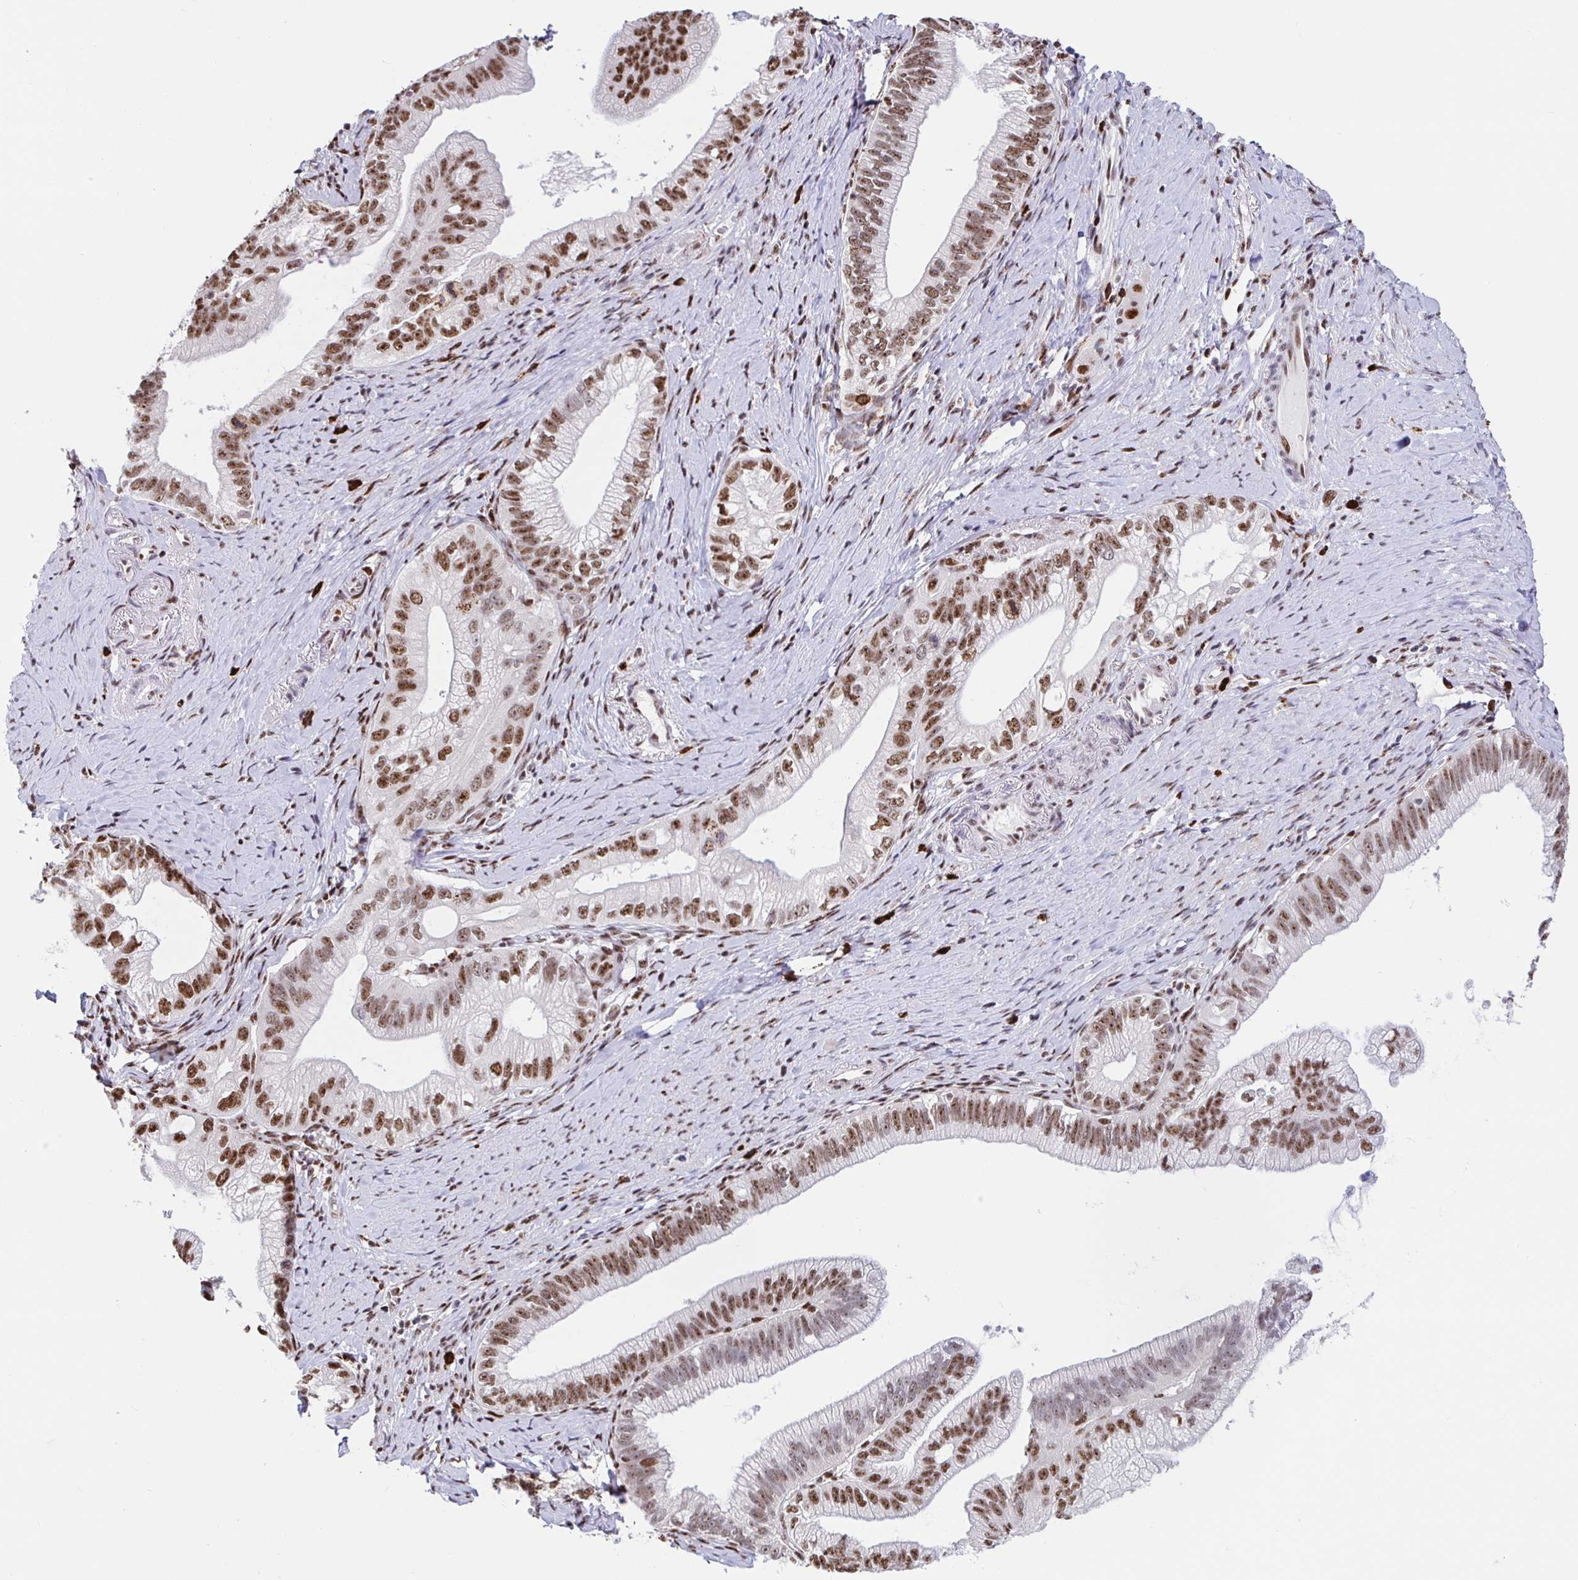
{"staining": {"intensity": "moderate", "quantity": ">75%", "location": "nuclear"}, "tissue": "pancreatic cancer", "cell_type": "Tumor cells", "image_type": "cancer", "snomed": [{"axis": "morphology", "description": "Adenocarcinoma, NOS"}, {"axis": "topography", "description": "Pancreas"}], "caption": "Immunohistochemistry (IHC) histopathology image of neoplastic tissue: human pancreatic cancer (adenocarcinoma) stained using immunohistochemistry (IHC) displays medium levels of moderate protein expression localized specifically in the nuclear of tumor cells, appearing as a nuclear brown color.", "gene": "SETD5", "patient": {"sex": "male", "age": 70}}